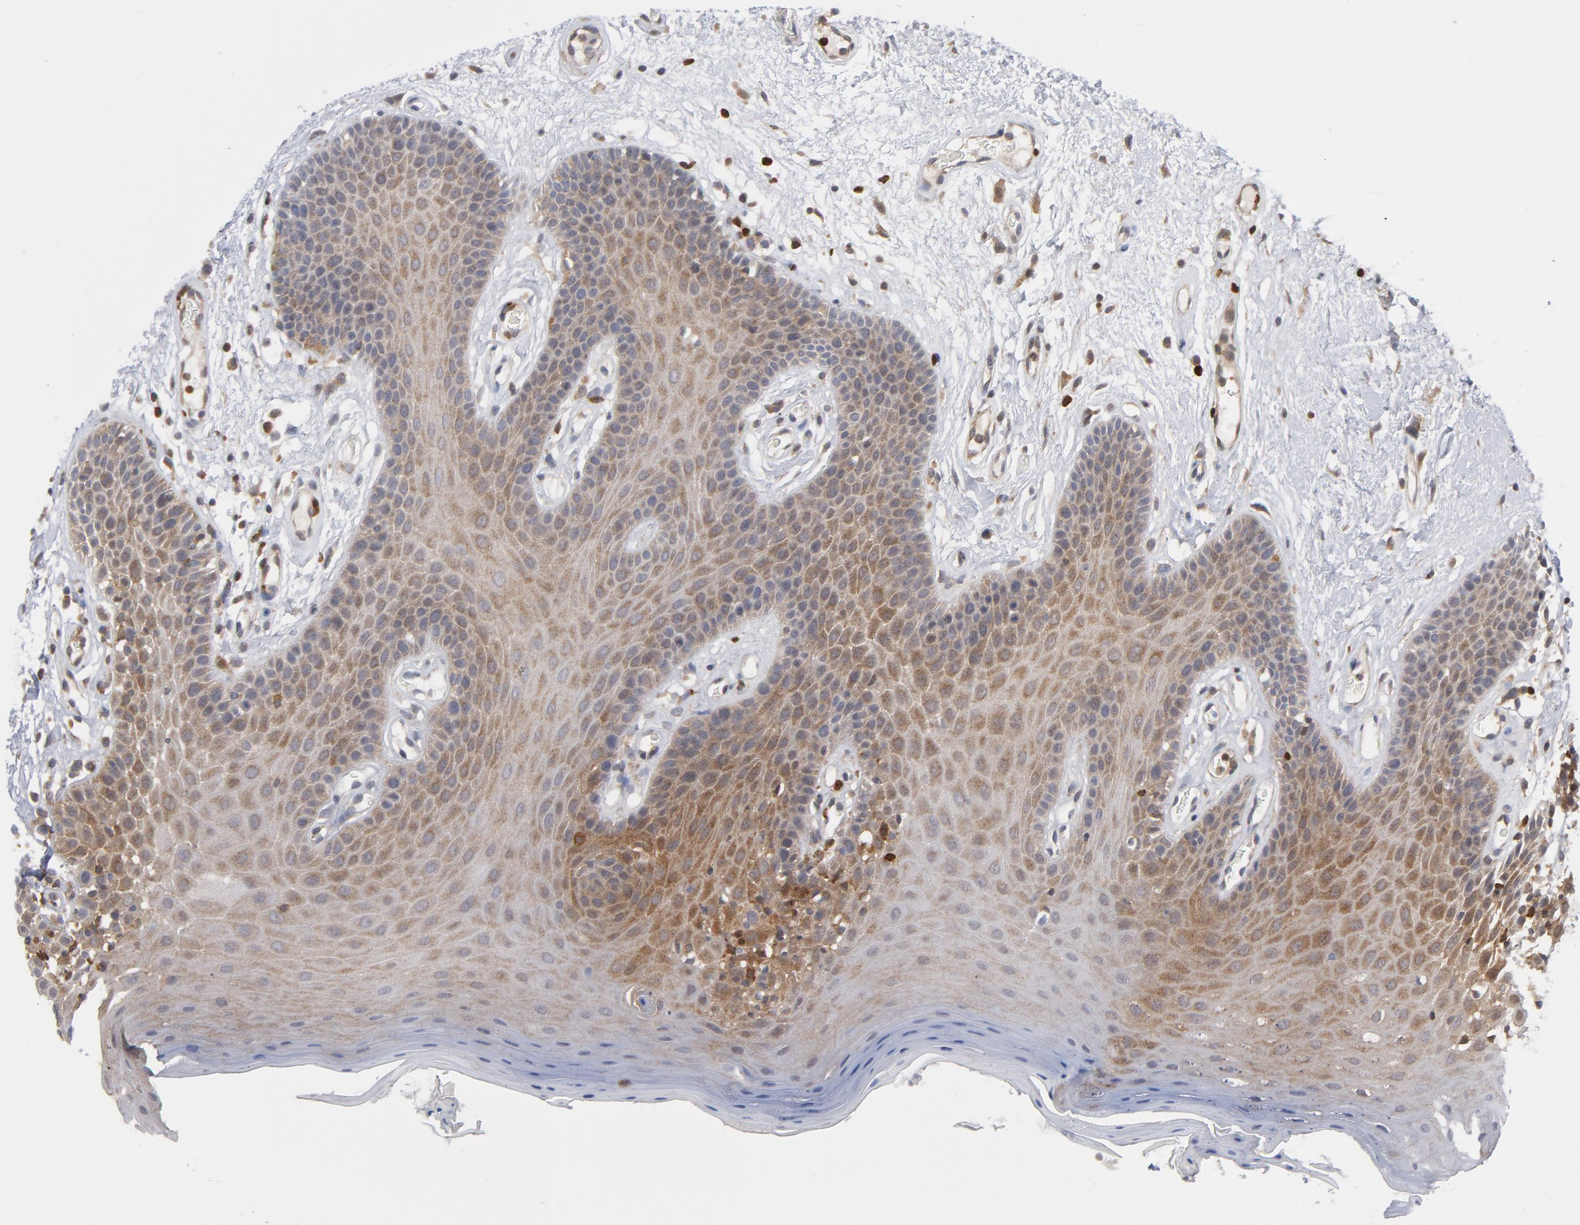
{"staining": {"intensity": "weak", "quantity": "25%-75%", "location": "cytoplasmic/membranous"}, "tissue": "oral mucosa", "cell_type": "Squamous epithelial cells", "image_type": "normal", "snomed": [{"axis": "morphology", "description": "Normal tissue, NOS"}, {"axis": "morphology", "description": "Squamous cell carcinoma, NOS"}, {"axis": "topography", "description": "Skeletal muscle"}, {"axis": "topography", "description": "Oral tissue"}, {"axis": "topography", "description": "Head-Neck"}], "caption": "Normal oral mucosa was stained to show a protein in brown. There is low levels of weak cytoplasmic/membranous staining in approximately 25%-75% of squamous epithelial cells.", "gene": "TRADD", "patient": {"sex": "male", "age": 71}}